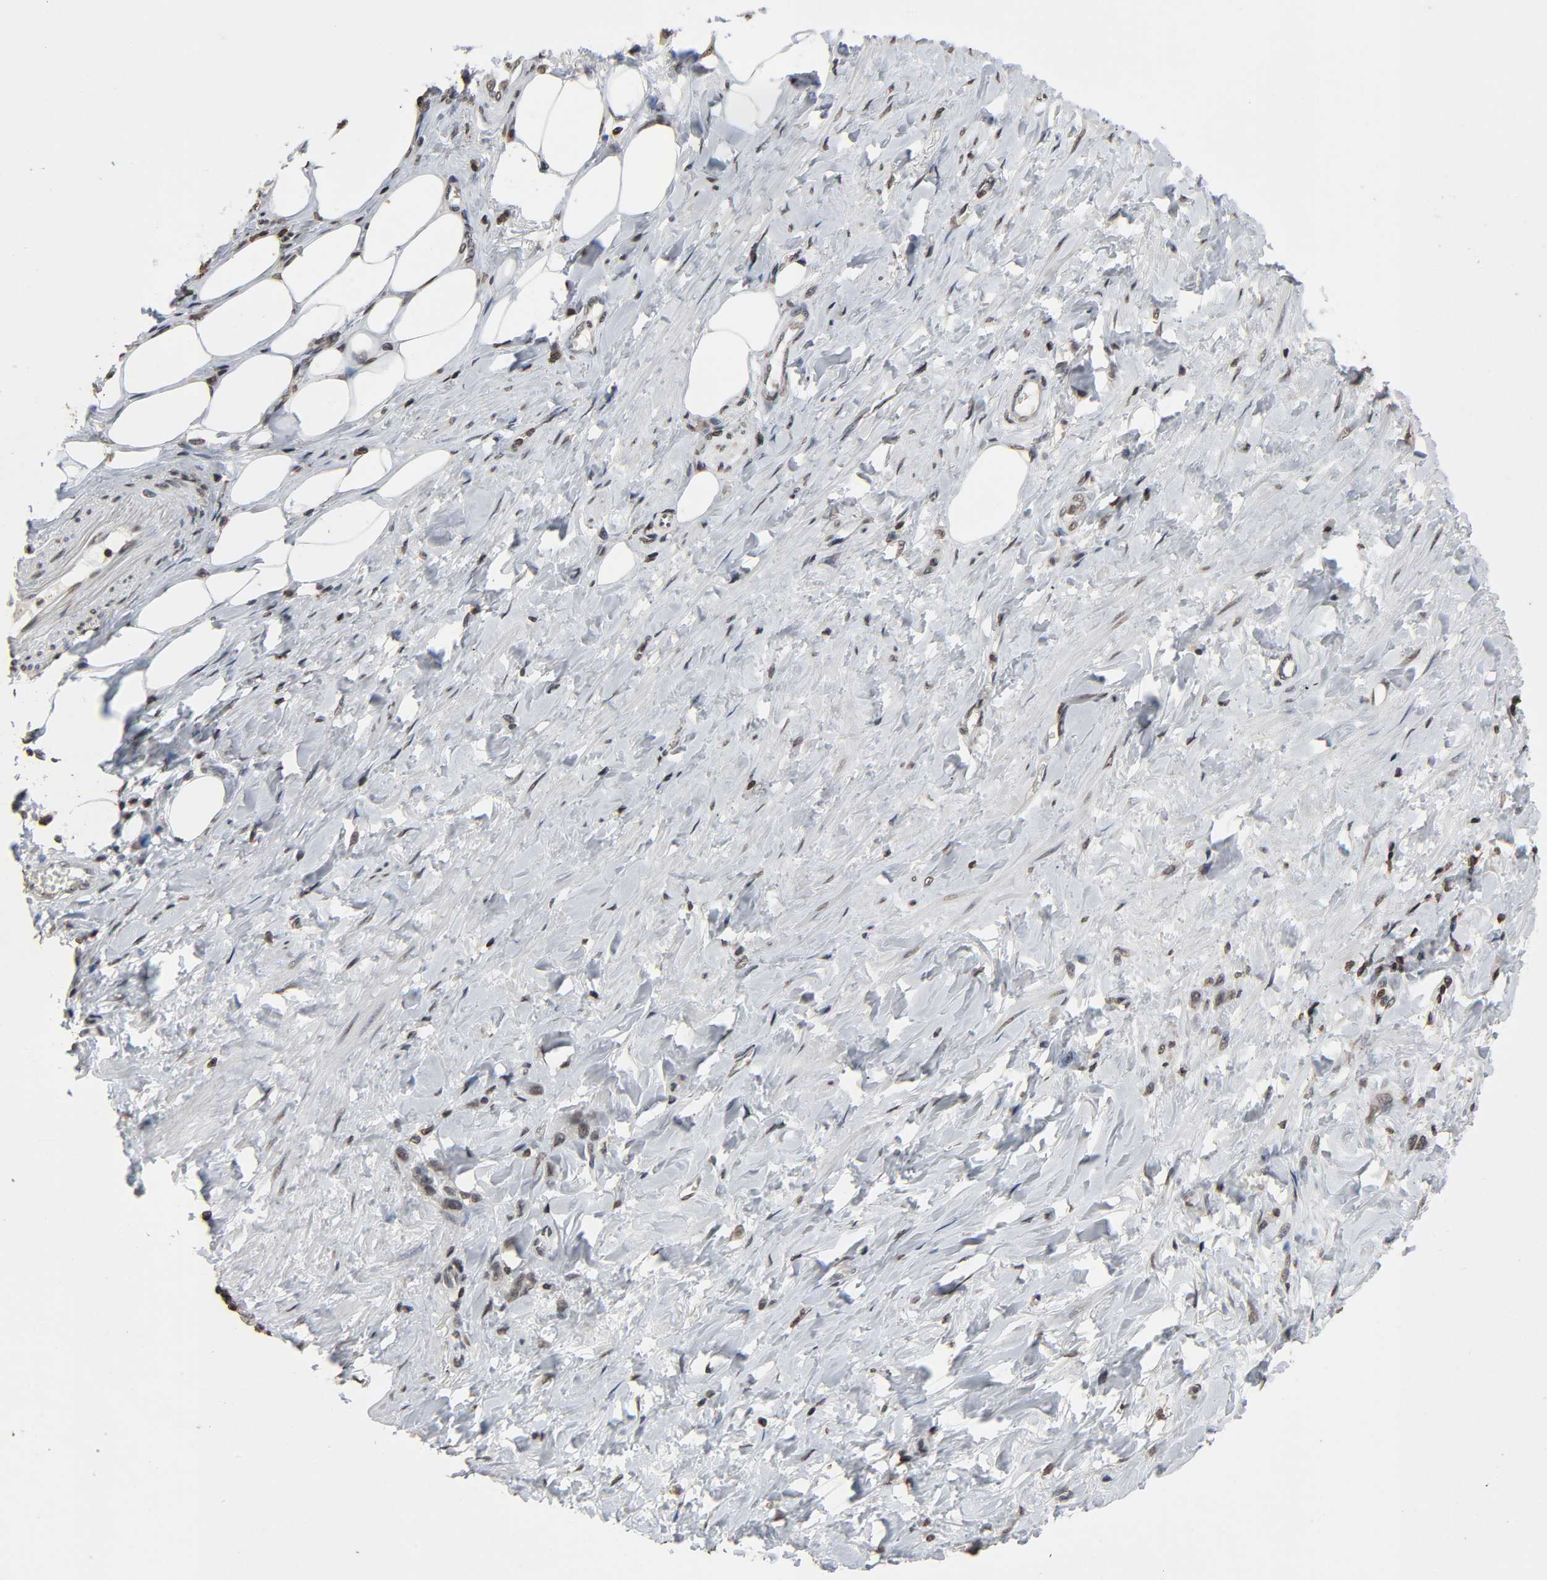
{"staining": {"intensity": "negative", "quantity": "none", "location": "none"}, "tissue": "stomach cancer", "cell_type": "Tumor cells", "image_type": "cancer", "snomed": [{"axis": "morphology", "description": "Adenocarcinoma, NOS"}, {"axis": "topography", "description": "Stomach"}], "caption": "Tumor cells are negative for protein expression in human adenocarcinoma (stomach).", "gene": "STK4", "patient": {"sex": "male", "age": 82}}